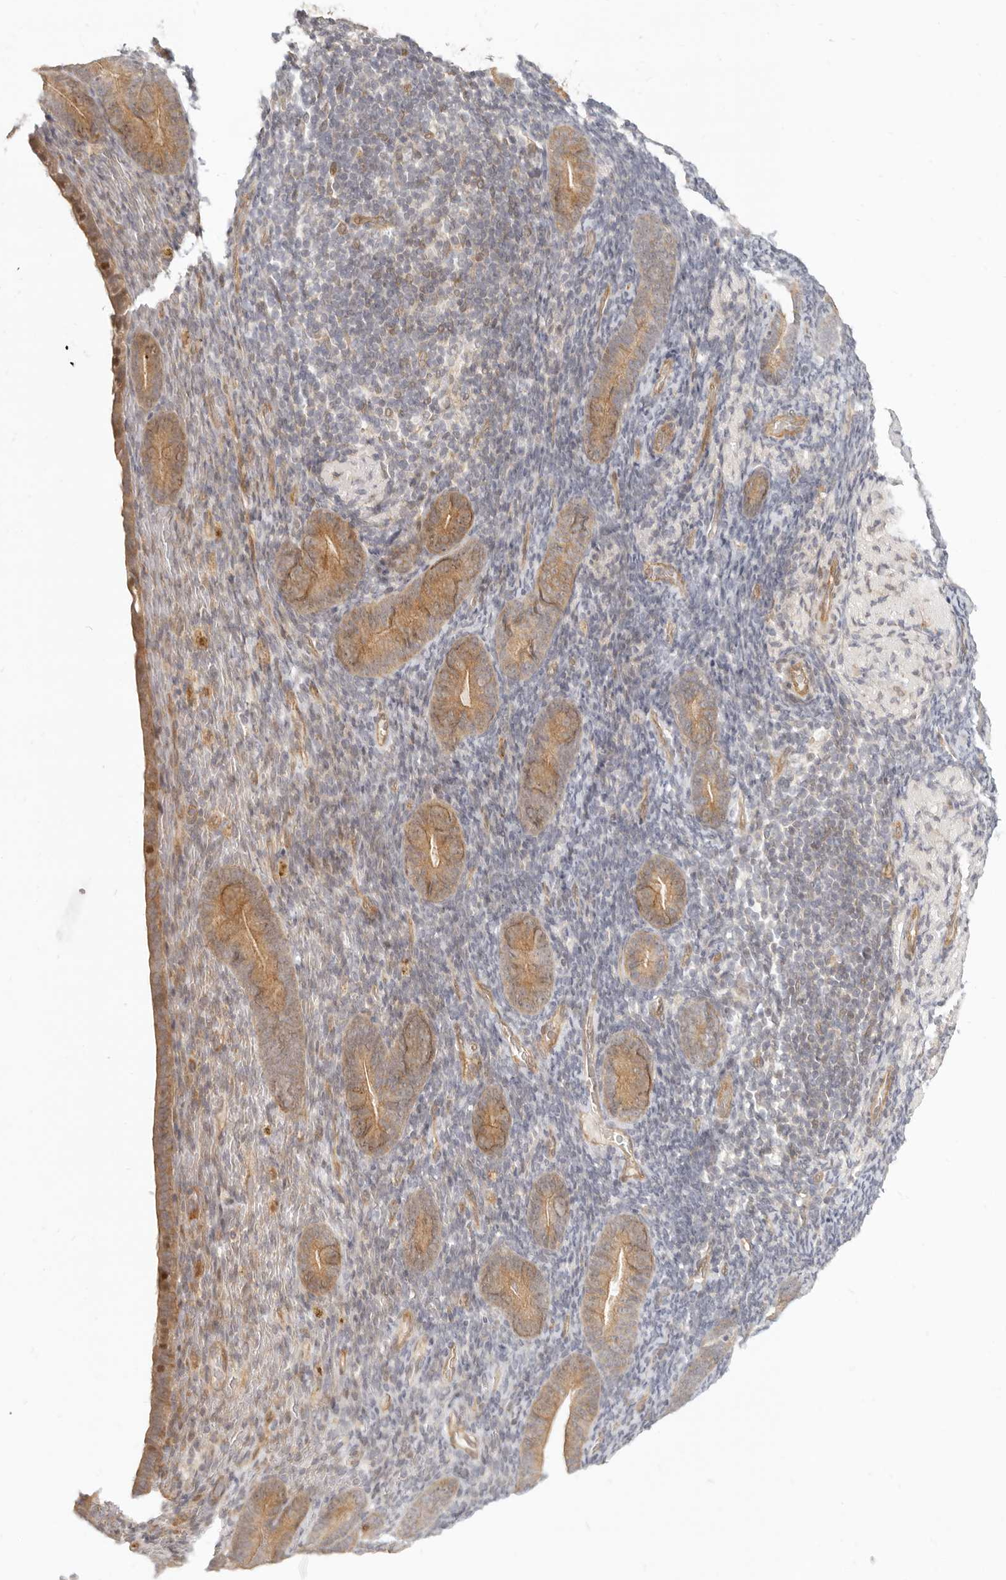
{"staining": {"intensity": "weak", "quantity": "<25%", "location": "cytoplasmic/membranous"}, "tissue": "endometrium", "cell_type": "Cells in endometrial stroma", "image_type": "normal", "snomed": [{"axis": "morphology", "description": "Normal tissue, NOS"}, {"axis": "topography", "description": "Endometrium"}], "caption": "The micrograph demonstrates no staining of cells in endometrial stroma in unremarkable endometrium. (Immunohistochemistry, brightfield microscopy, high magnification).", "gene": "TUFT1", "patient": {"sex": "female", "age": 51}}